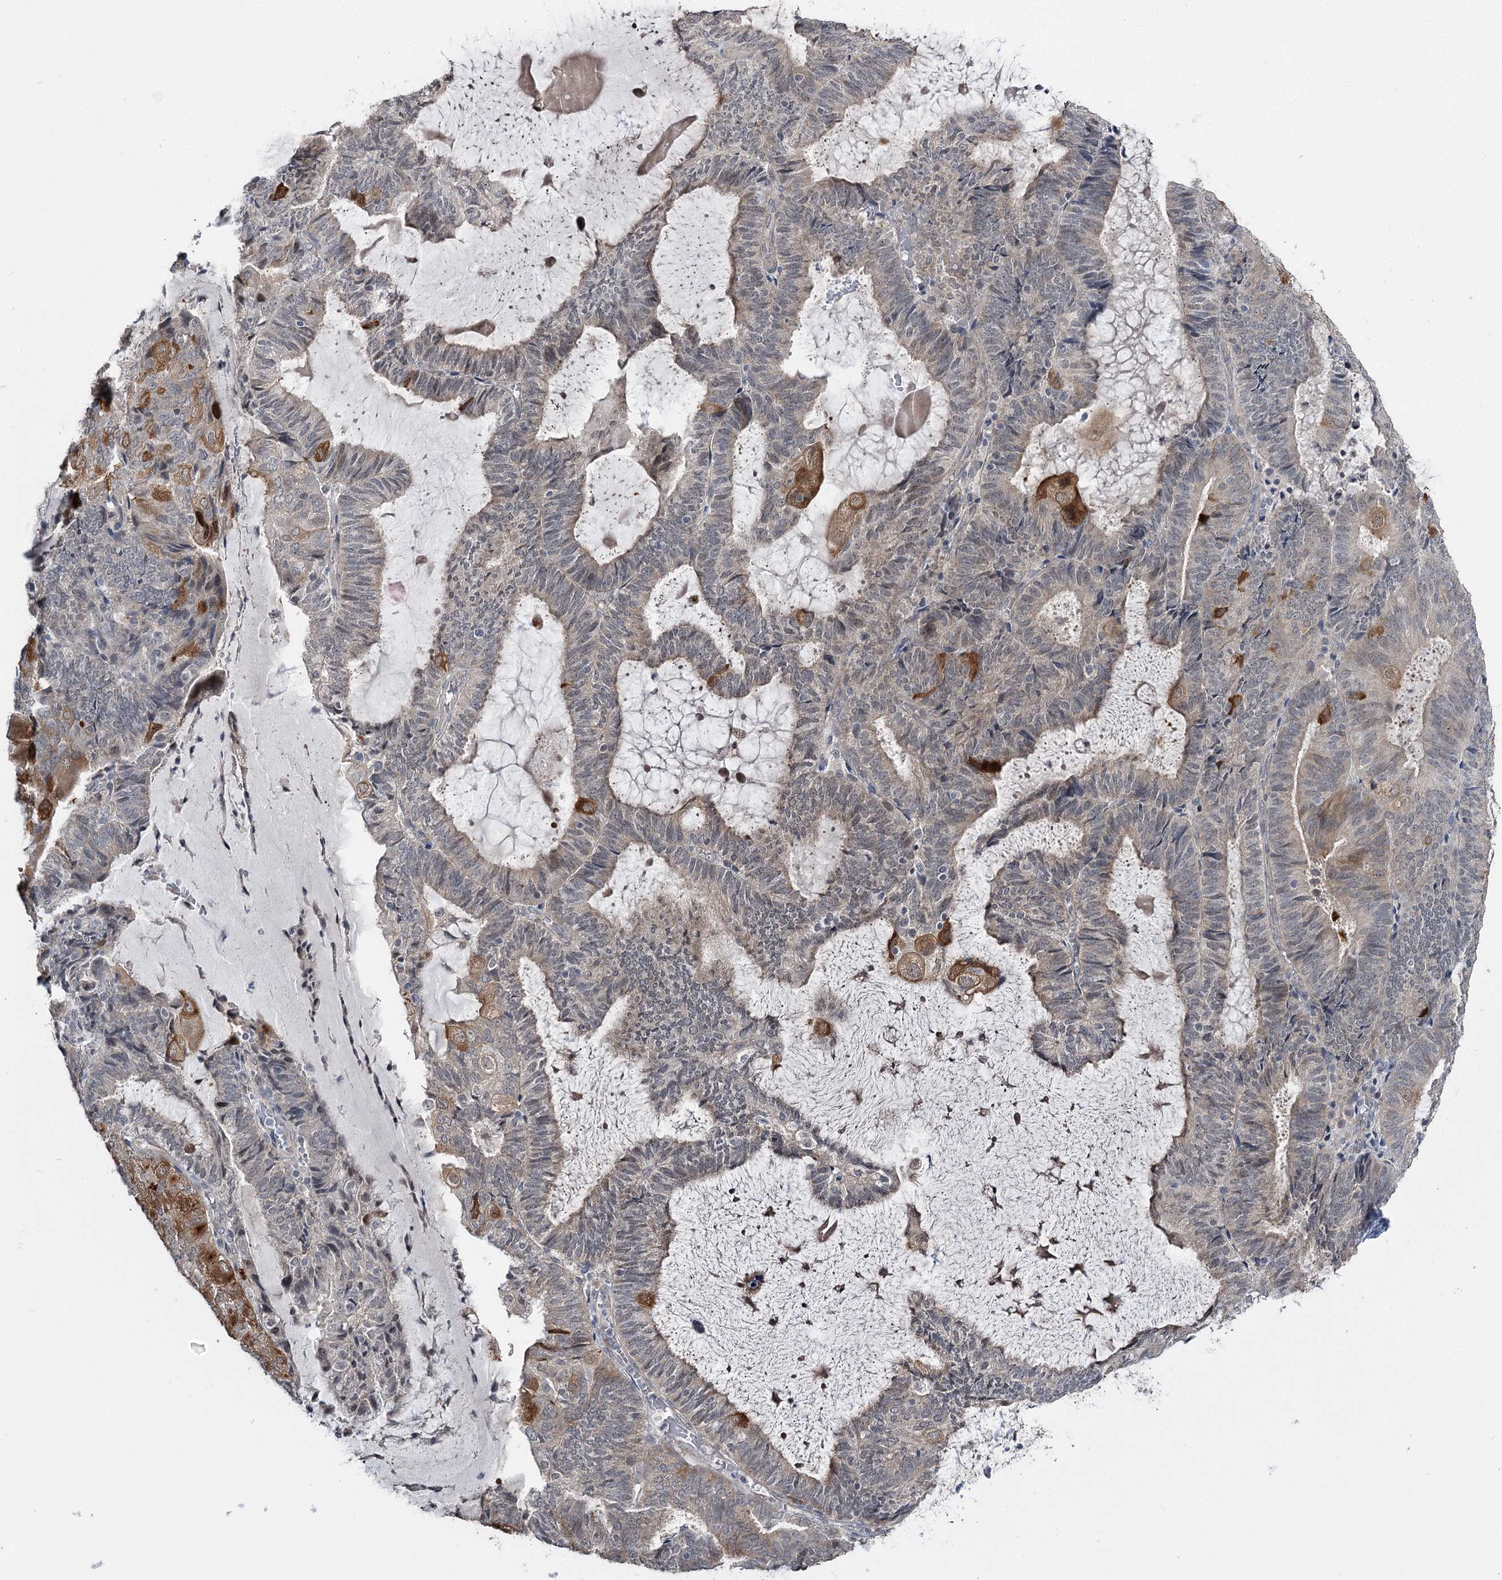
{"staining": {"intensity": "moderate", "quantity": "<25%", "location": "cytoplasmic/membranous"}, "tissue": "endometrial cancer", "cell_type": "Tumor cells", "image_type": "cancer", "snomed": [{"axis": "morphology", "description": "Adenocarcinoma, NOS"}, {"axis": "topography", "description": "Endometrium"}], "caption": "This image reveals immunohistochemistry (IHC) staining of endometrial adenocarcinoma, with low moderate cytoplasmic/membranous positivity in about <25% of tumor cells.", "gene": "PHYHIPL", "patient": {"sex": "female", "age": 81}}